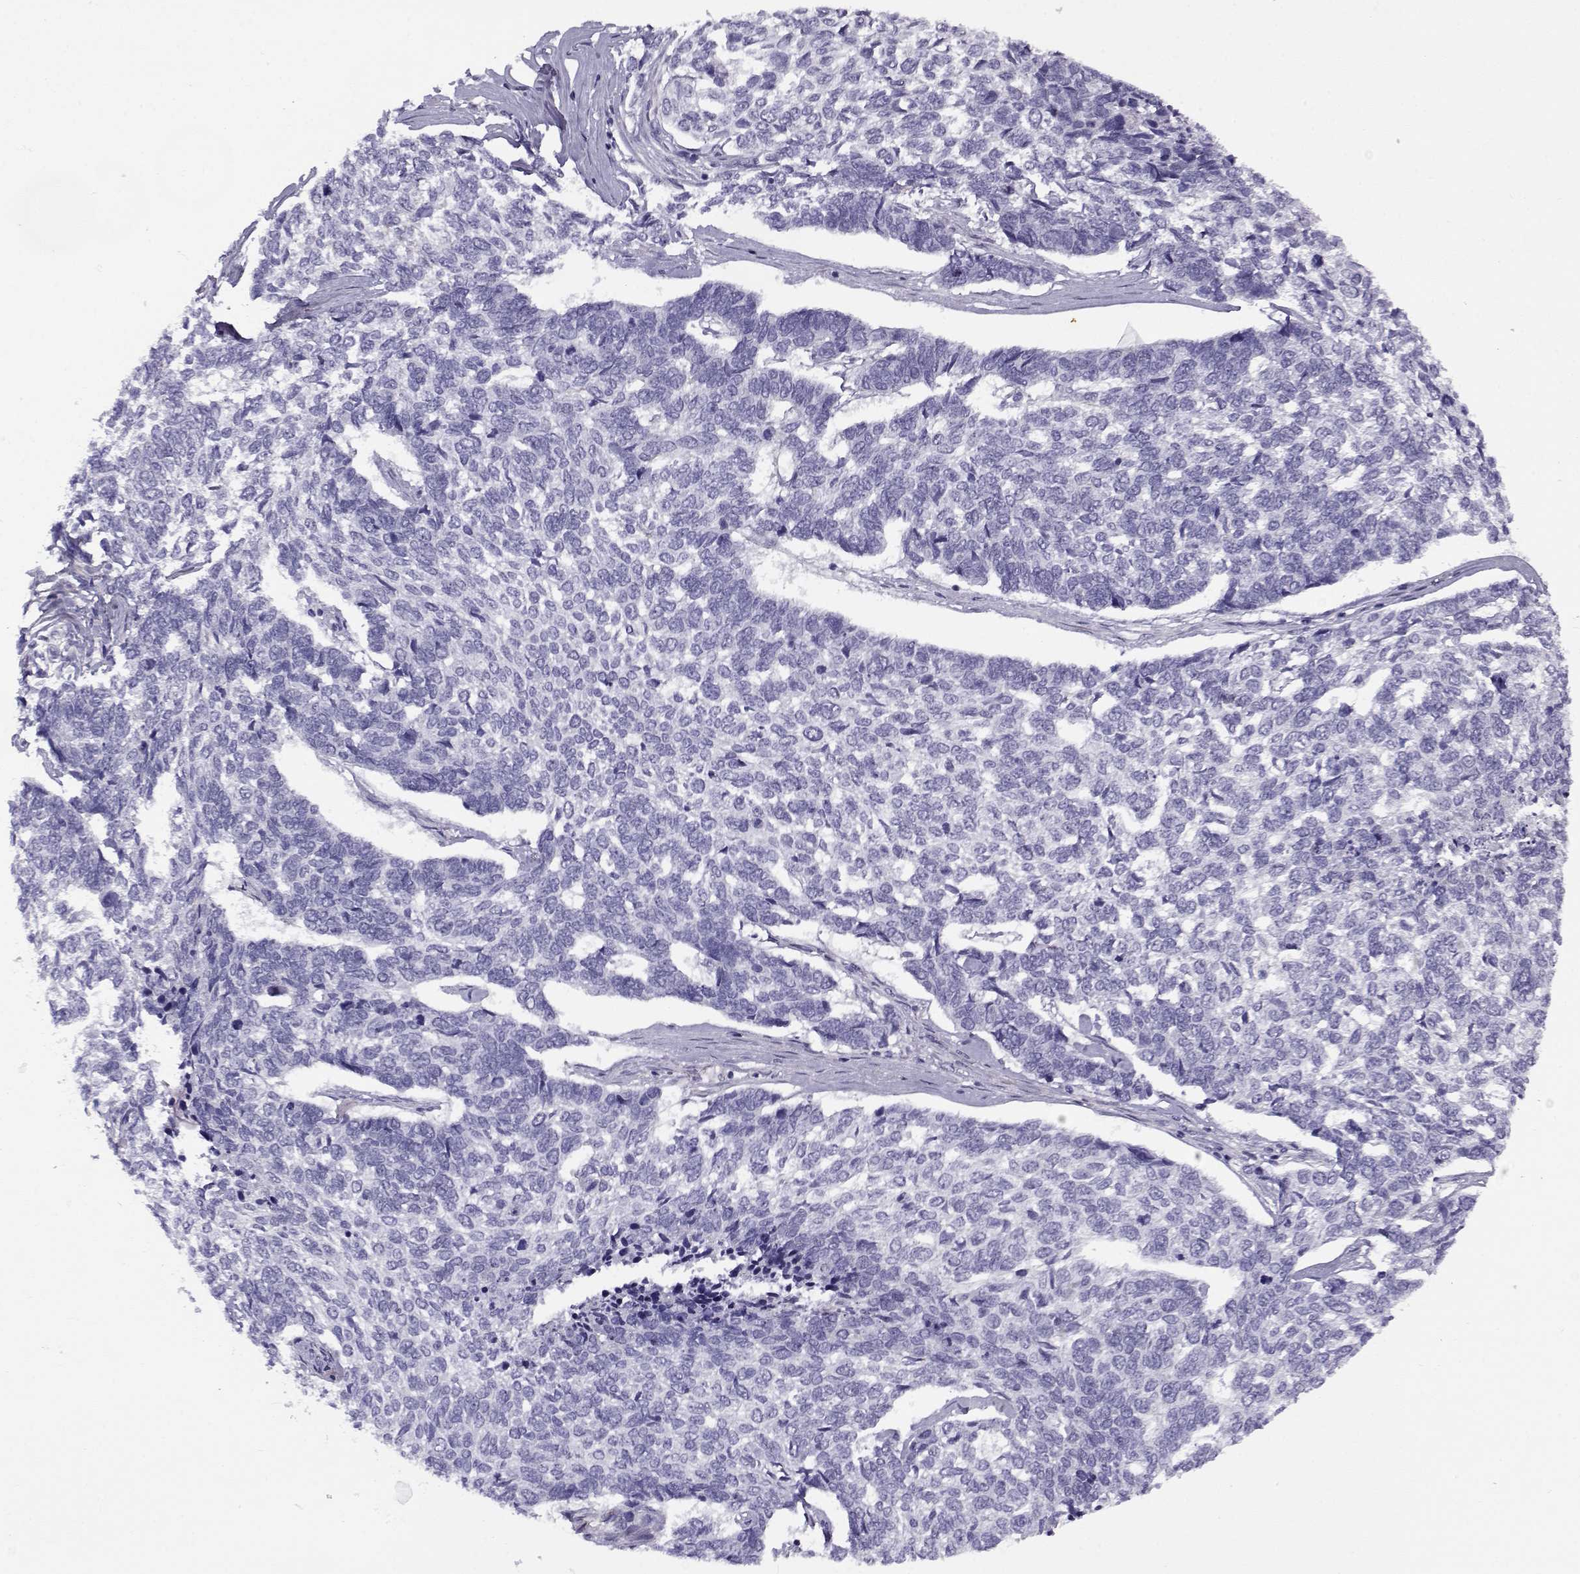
{"staining": {"intensity": "negative", "quantity": "none", "location": "none"}, "tissue": "skin cancer", "cell_type": "Tumor cells", "image_type": "cancer", "snomed": [{"axis": "morphology", "description": "Basal cell carcinoma"}, {"axis": "topography", "description": "Skin"}], "caption": "Immunohistochemical staining of skin cancer (basal cell carcinoma) exhibits no significant expression in tumor cells.", "gene": "GTSF1L", "patient": {"sex": "female", "age": 65}}